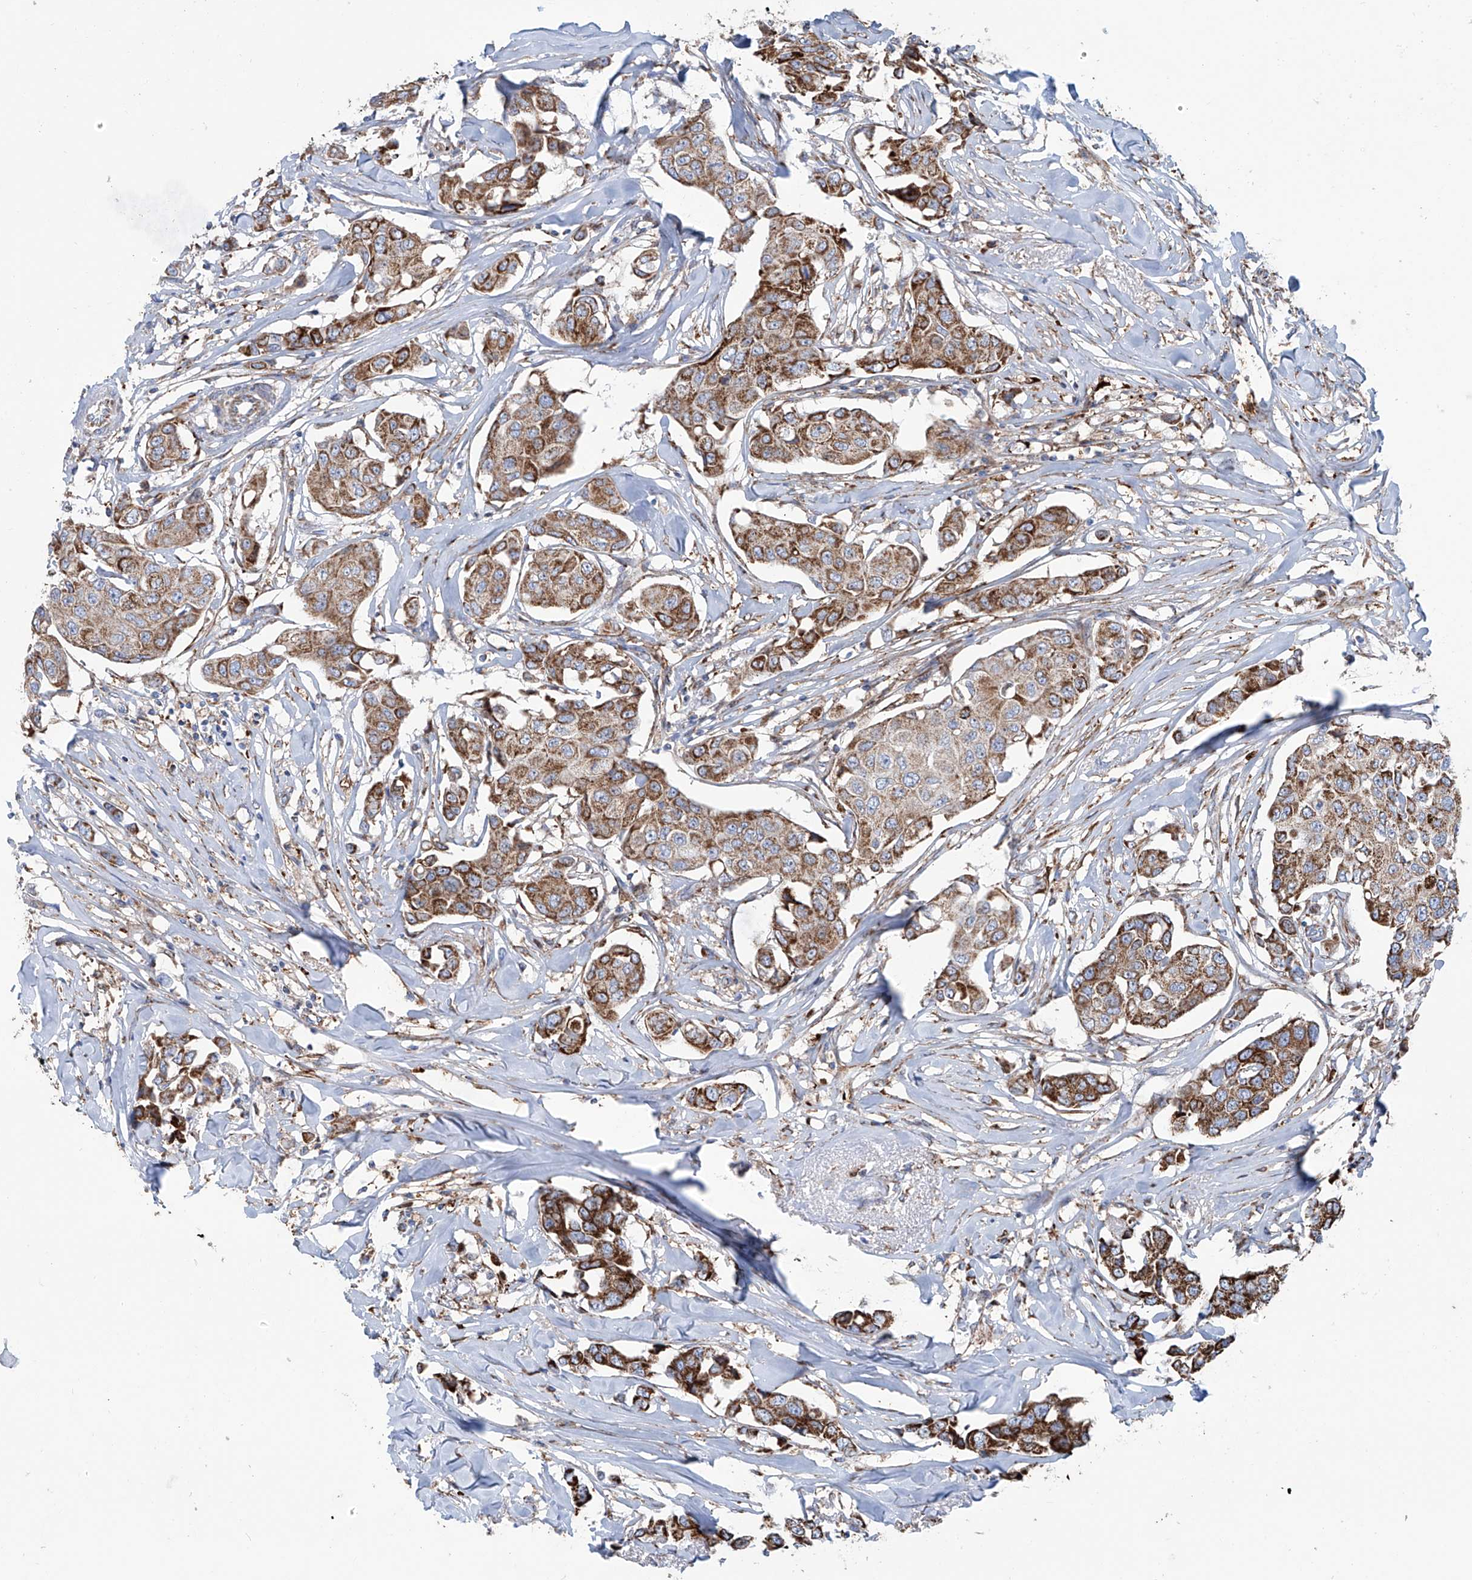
{"staining": {"intensity": "strong", "quantity": "25%-75%", "location": "cytoplasmic/membranous"}, "tissue": "breast cancer", "cell_type": "Tumor cells", "image_type": "cancer", "snomed": [{"axis": "morphology", "description": "Duct carcinoma"}, {"axis": "topography", "description": "Breast"}], "caption": "This image exhibits infiltrating ductal carcinoma (breast) stained with immunohistochemistry to label a protein in brown. The cytoplasmic/membranous of tumor cells show strong positivity for the protein. Nuclei are counter-stained blue.", "gene": "ALDH6A1", "patient": {"sex": "female", "age": 80}}